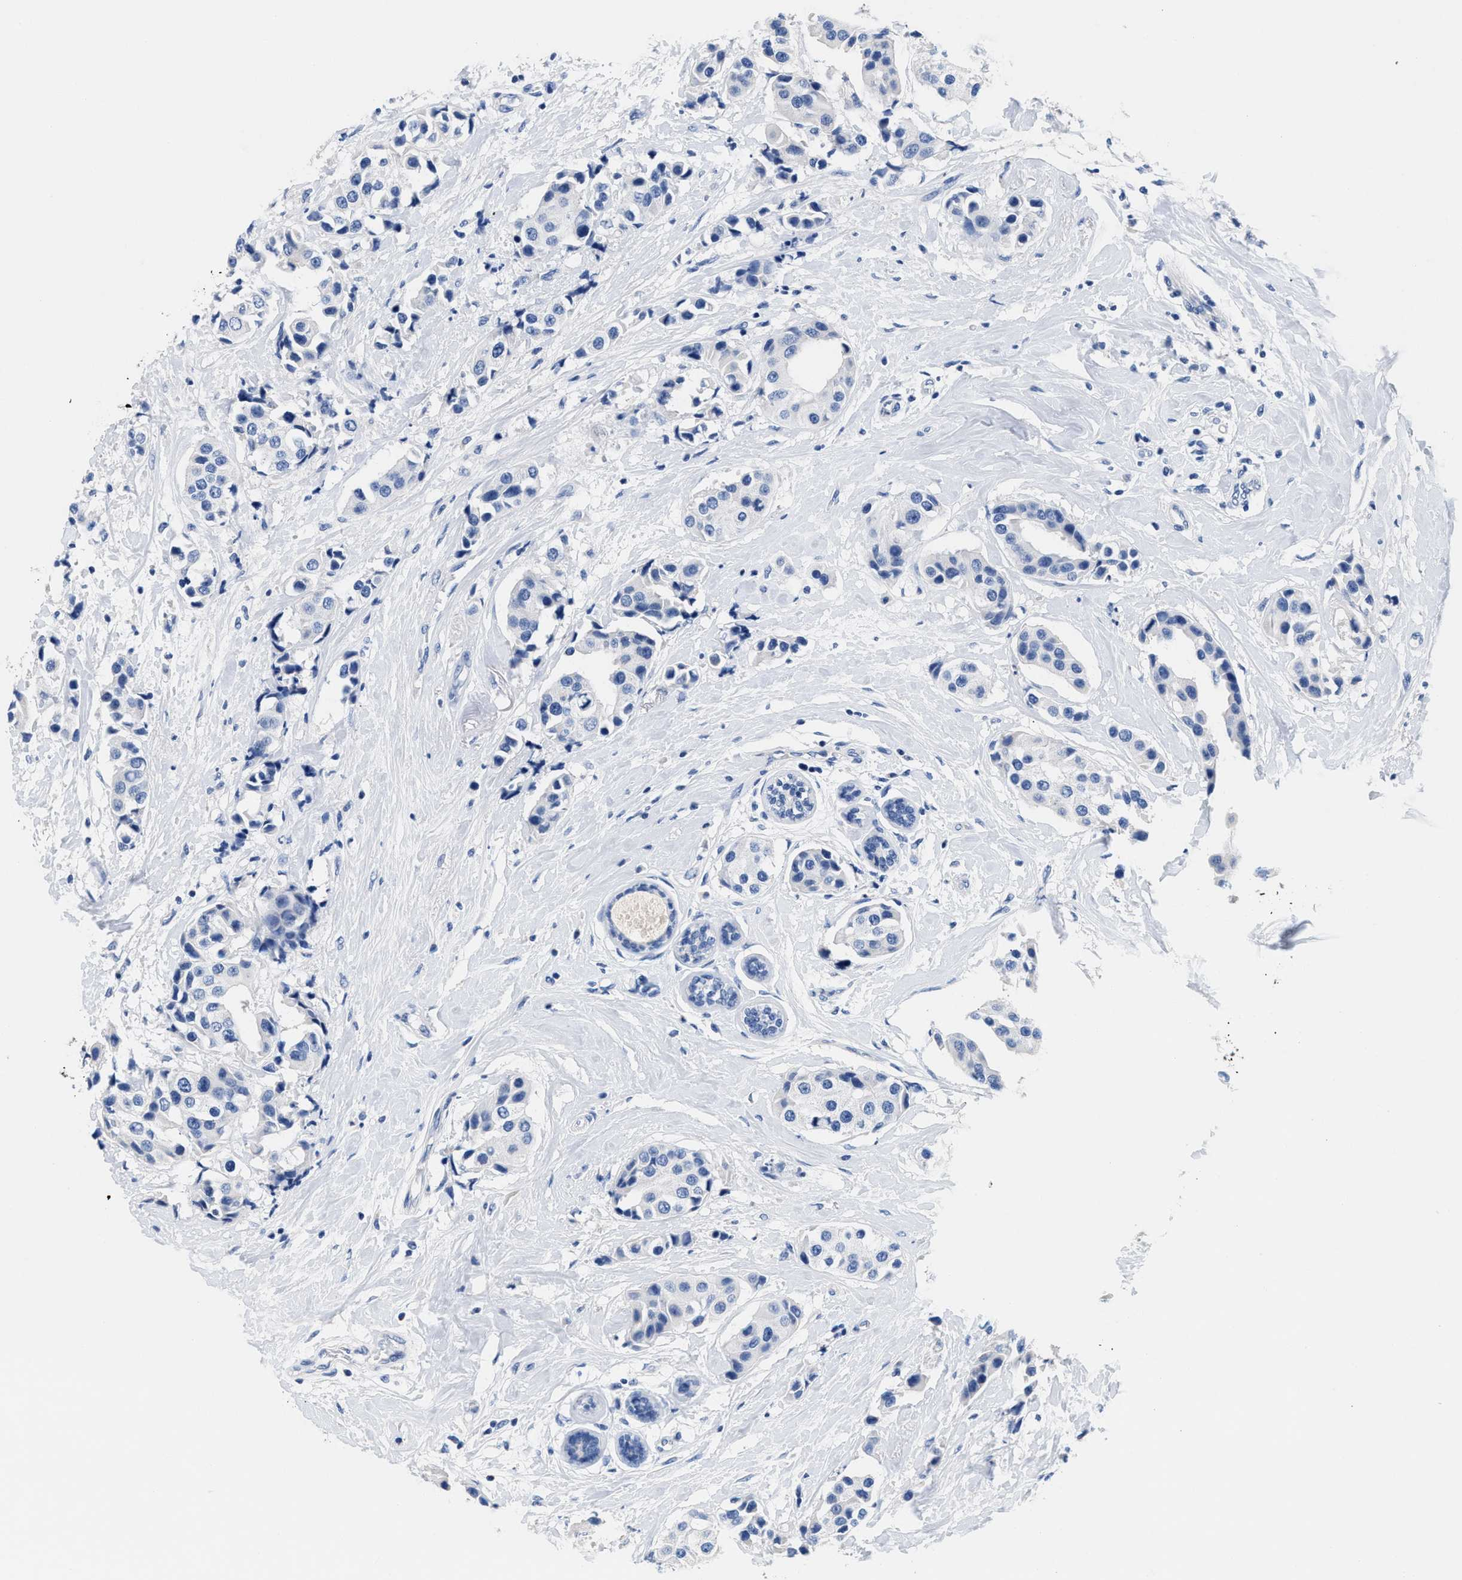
{"staining": {"intensity": "negative", "quantity": "none", "location": "none"}, "tissue": "breast cancer", "cell_type": "Tumor cells", "image_type": "cancer", "snomed": [{"axis": "morphology", "description": "Normal tissue, NOS"}, {"axis": "morphology", "description": "Duct carcinoma"}, {"axis": "topography", "description": "Breast"}], "caption": "Tumor cells are negative for protein expression in human breast cancer. The staining is performed using DAB brown chromogen with nuclei counter-stained in using hematoxylin.", "gene": "SLFN13", "patient": {"sex": "female", "age": 39}}